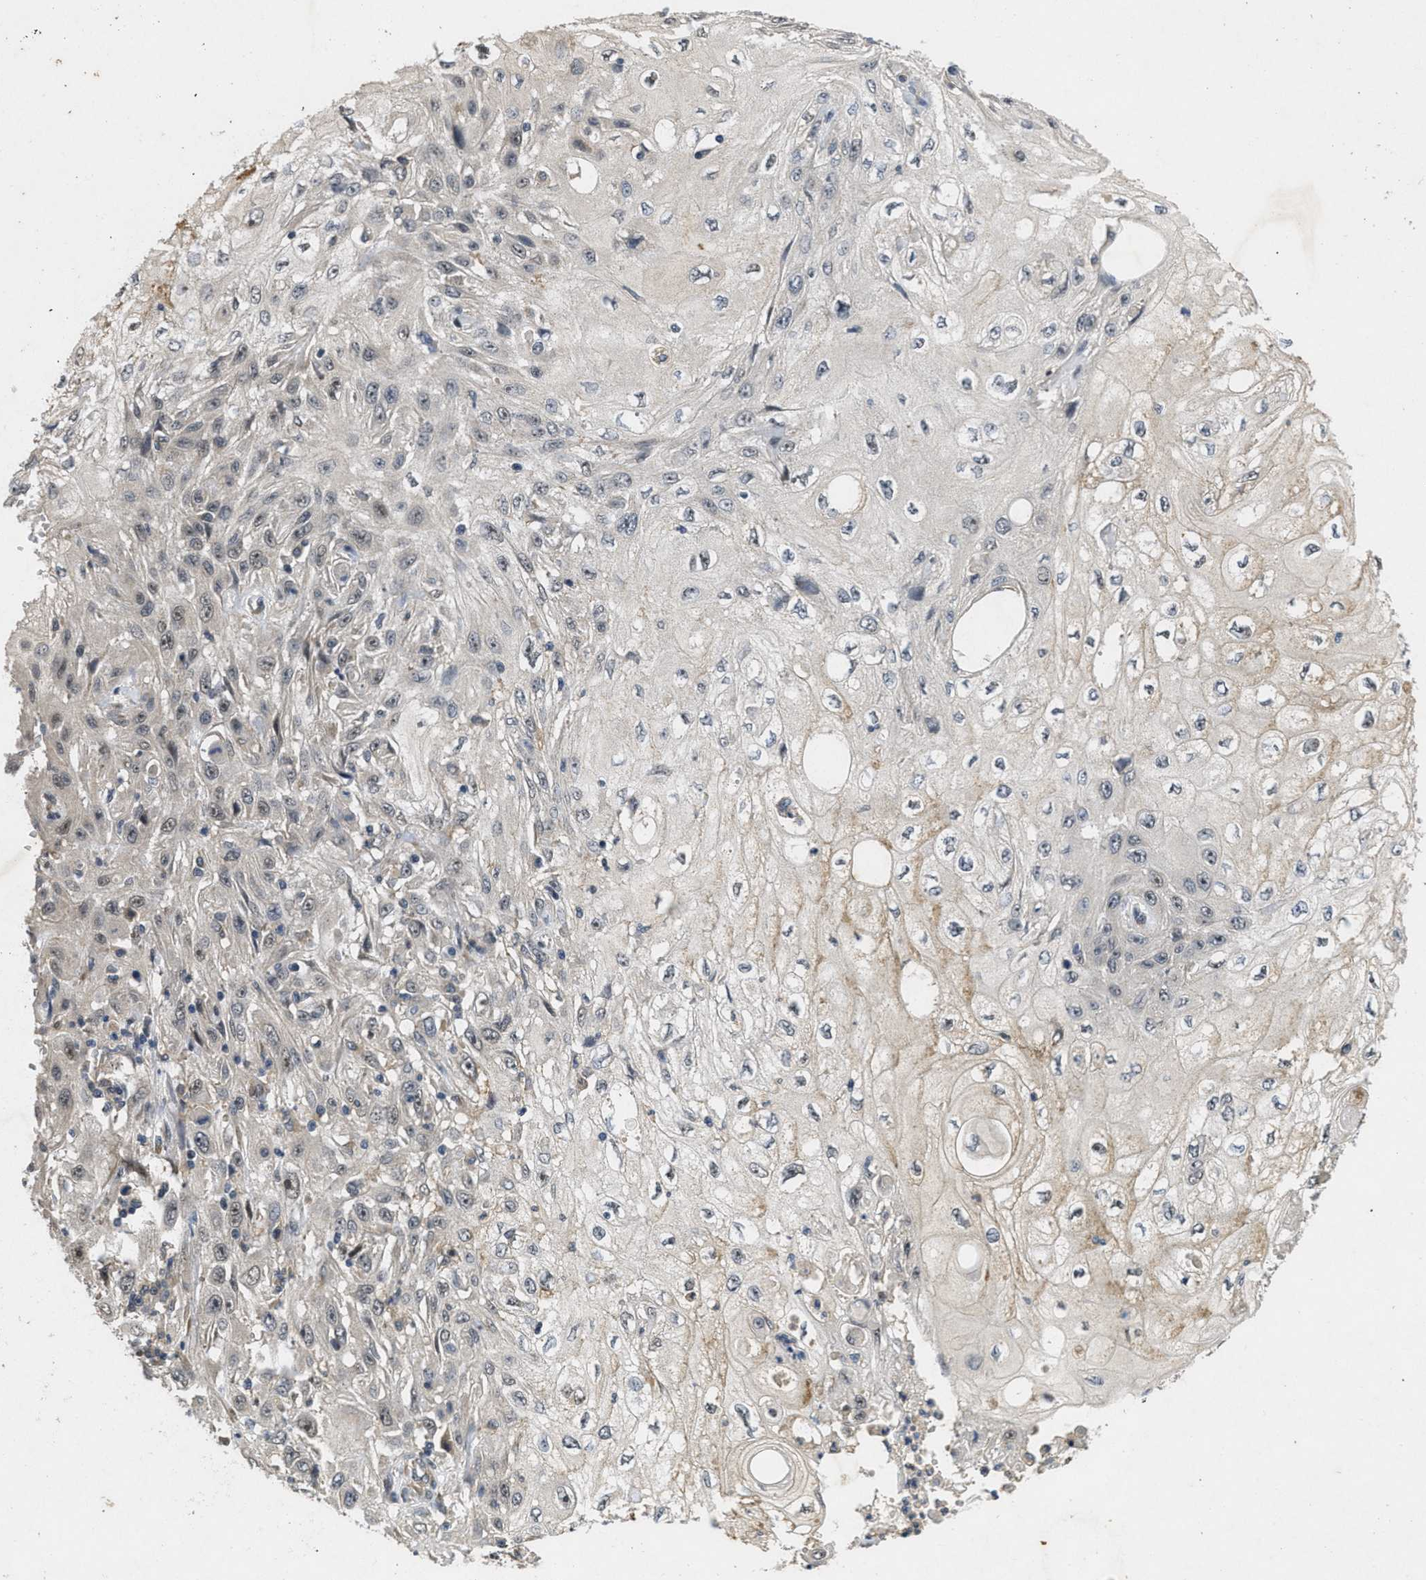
{"staining": {"intensity": "weak", "quantity": "<25%", "location": "nuclear"}, "tissue": "skin cancer", "cell_type": "Tumor cells", "image_type": "cancer", "snomed": [{"axis": "morphology", "description": "Squamous cell carcinoma, NOS"}, {"axis": "topography", "description": "Skin"}], "caption": "Immunohistochemistry (IHC) of squamous cell carcinoma (skin) exhibits no staining in tumor cells.", "gene": "PAPOLG", "patient": {"sex": "male", "age": 75}}